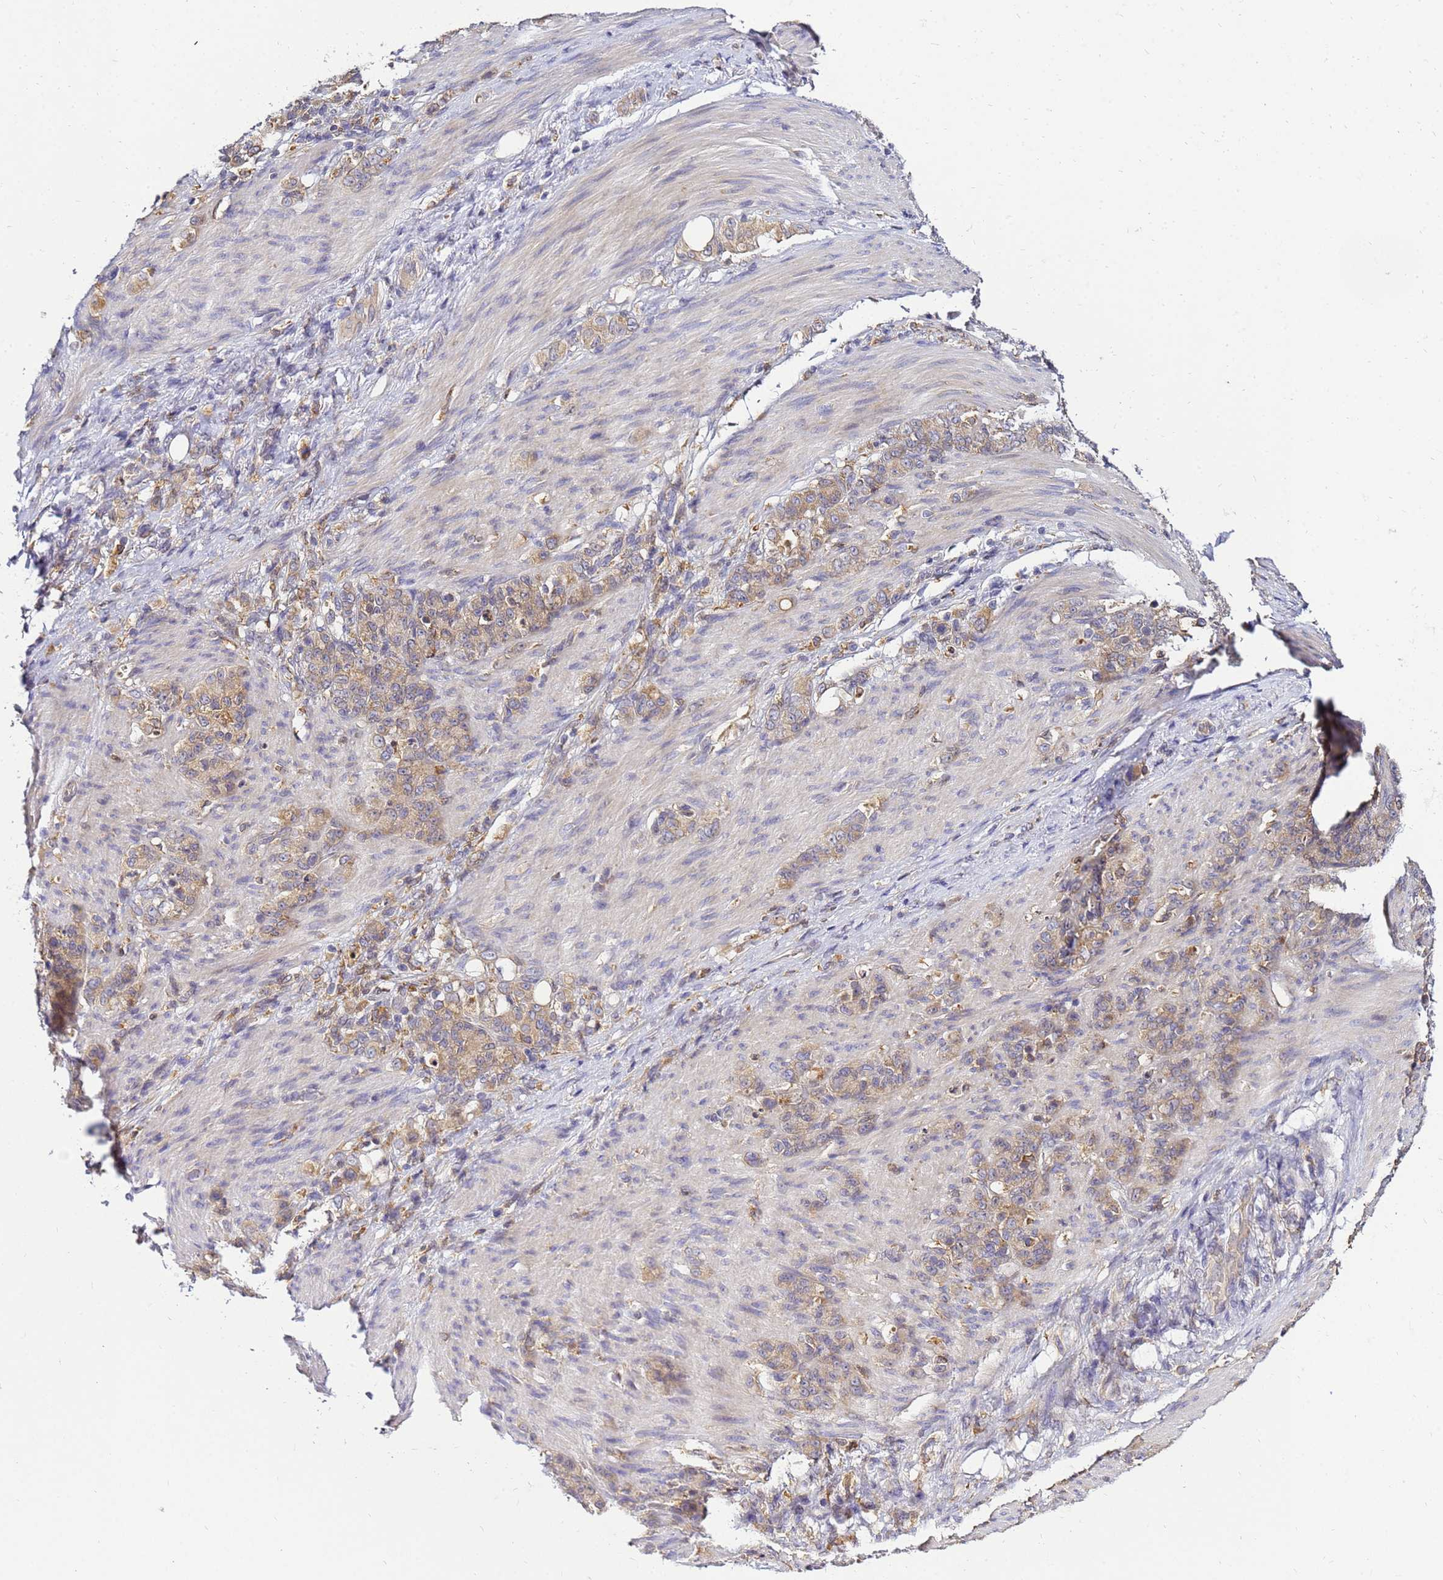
{"staining": {"intensity": "weak", "quantity": ">75%", "location": "cytoplasmic/membranous"}, "tissue": "stomach cancer", "cell_type": "Tumor cells", "image_type": "cancer", "snomed": [{"axis": "morphology", "description": "Adenocarcinoma, NOS"}, {"axis": "topography", "description": "Stomach"}], "caption": "IHC (DAB (3,3'-diaminobenzidine)) staining of human stomach adenocarcinoma displays weak cytoplasmic/membranous protein positivity in approximately >75% of tumor cells.", "gene": "ADPGK", "patient": {"sex": "female", "age": 79}}